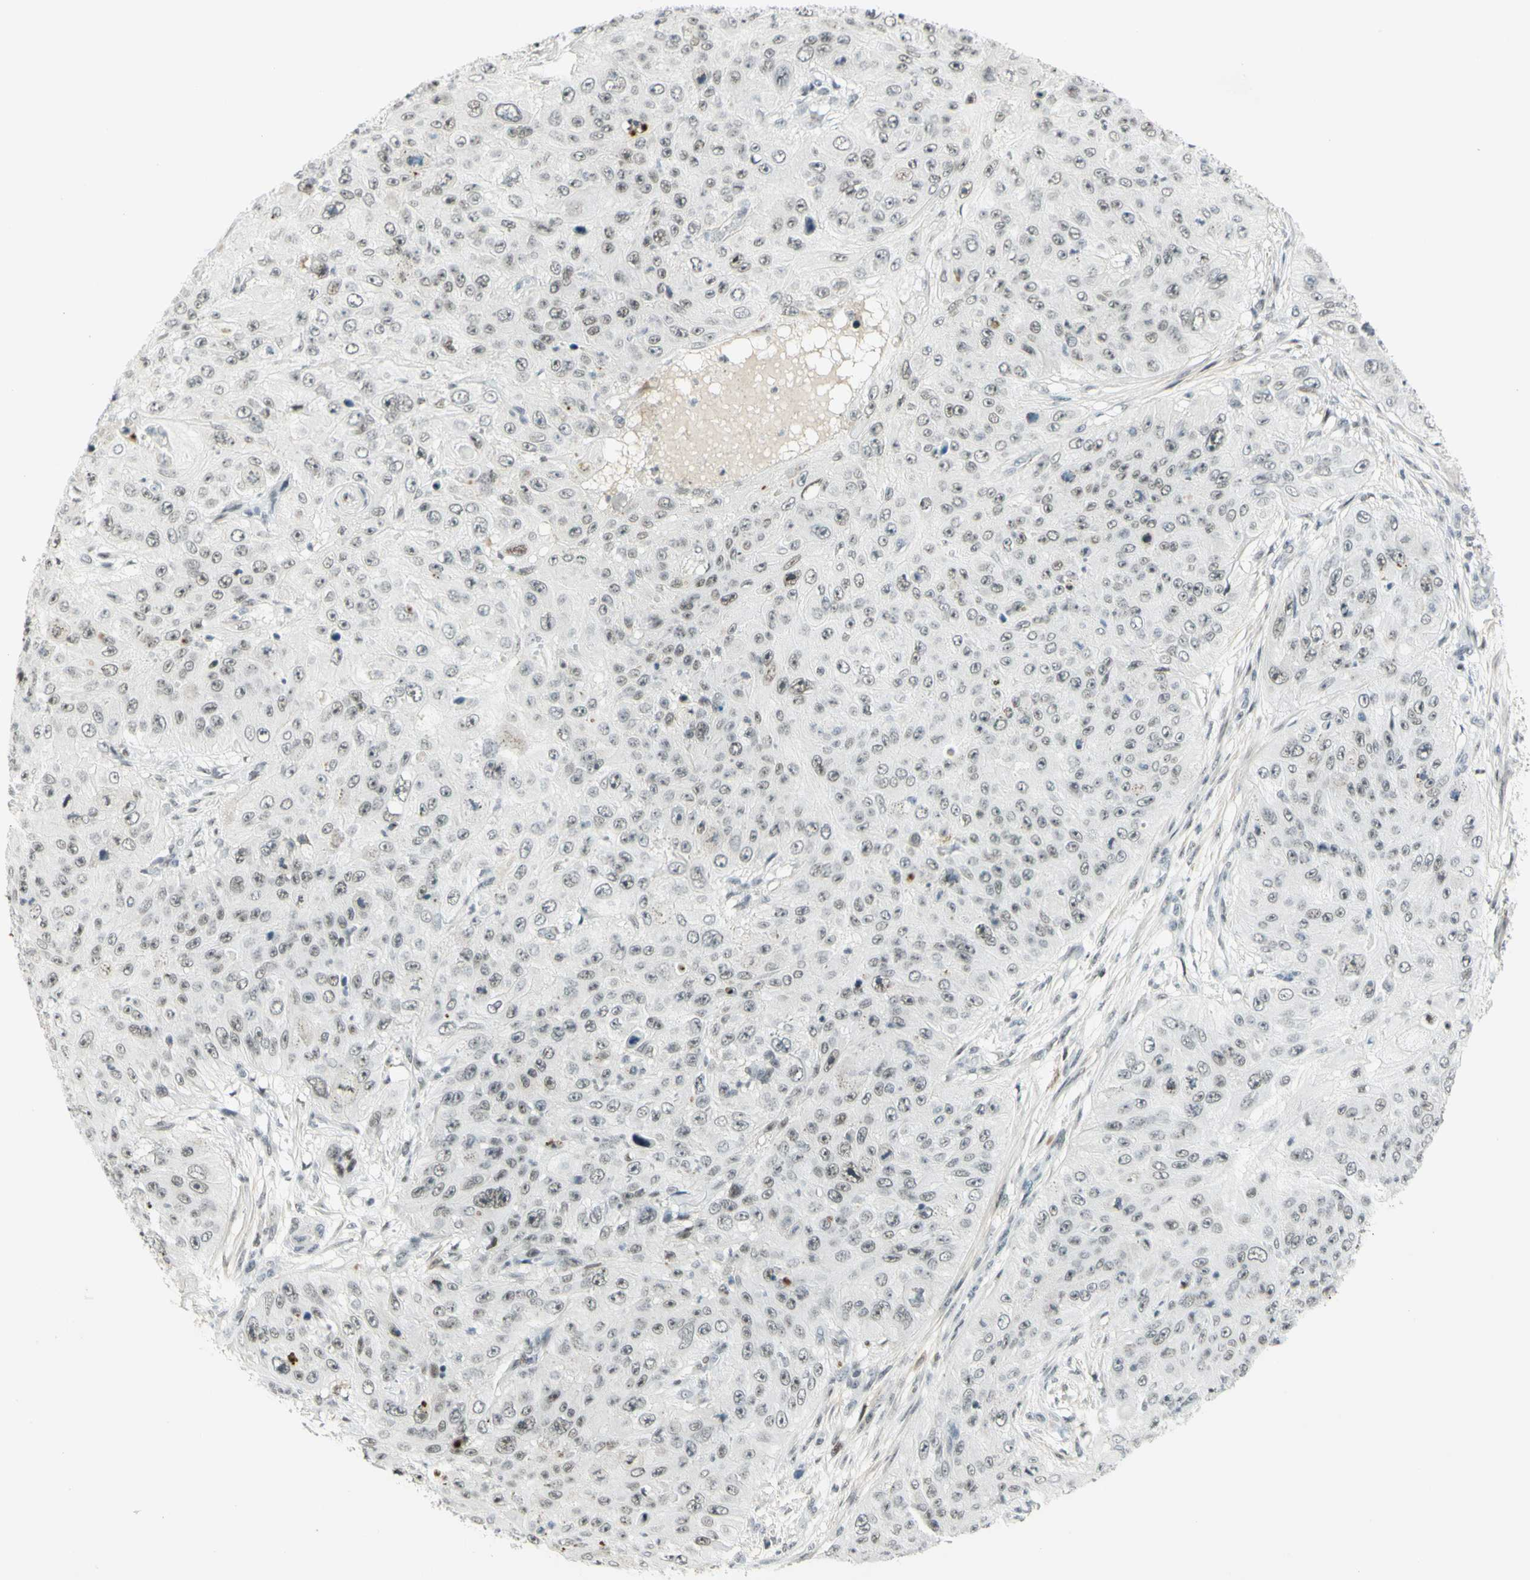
{"staining": {"intensity": "moderate", "quantity": ">75%", "location": "nuclear"}, "tissue": "skin cancer", "cell_type": "Tumor cells", "image_type": "cancer", "snomed": [{"axis": "morphology", "description": "Squamous cell carcinoma, NOS"}, {"axis": "topography", "description": "Skin"}], "caption": "DAB immunohistochemical staining of human skin cancer reveals moderate nuclear protein staining in approximately >75% of tumor cells.", "gene": "IRF1", "patient": {"sex": "female", "age": 80}}